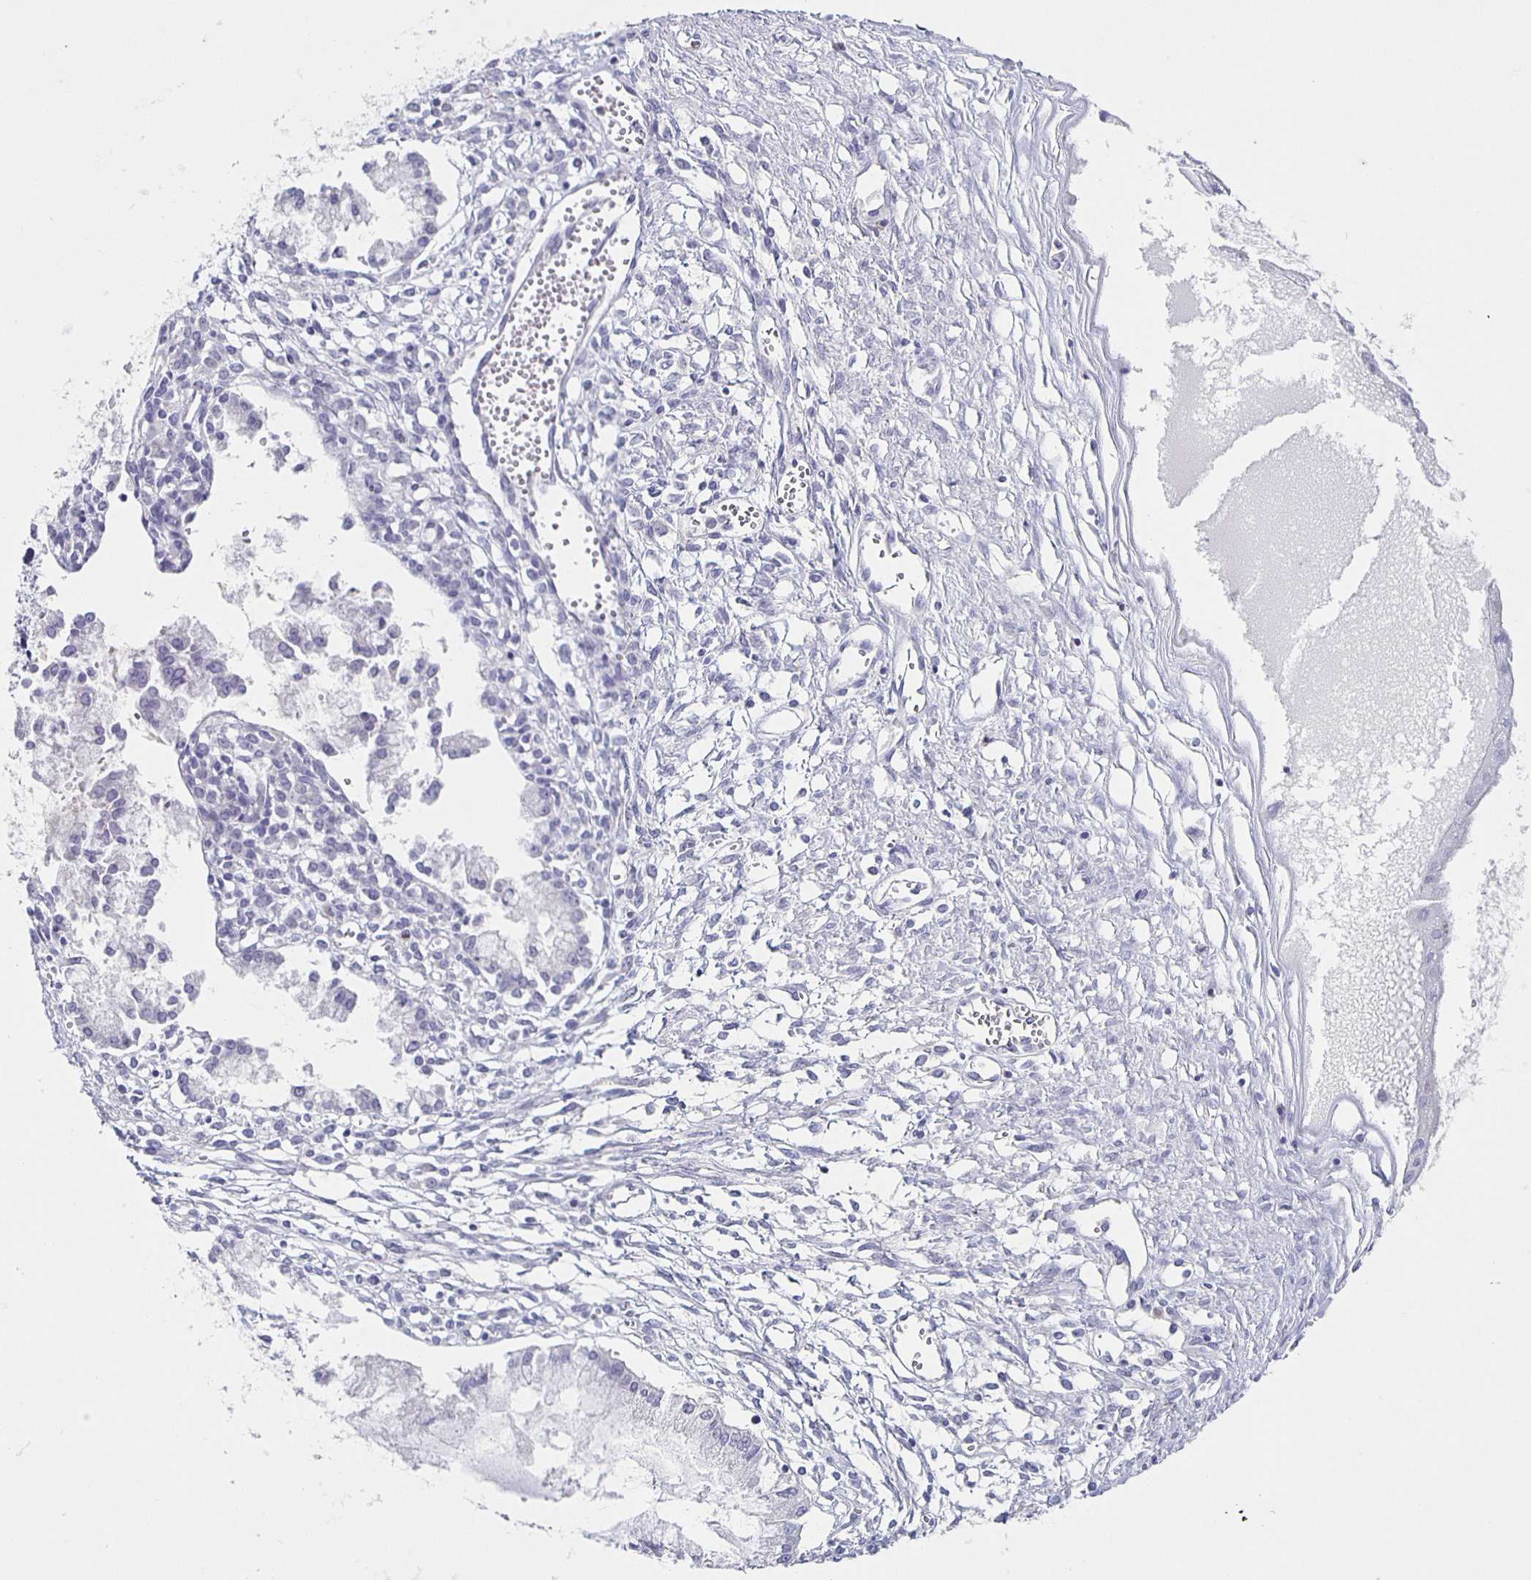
{"staining": {"intensity": "negative", "quantity": "none", "location": "none"}, "tissue": "ovarian cancer", "cell_type": "Tumor cells", "image_type": "cancer", "snomed": [{"axis": "morphology", "description": "Cystadenocarcinoma, mucinous, NOS"}, {"axis": "topography", "description": "Ovary"}], "caption": "An image of human ovarian cancer (mucinous cystadenocarcinoma) is negative for staining in tumor cells.", "gene": "CARNS1", "patient": {"sex": "female", "age": 34}}